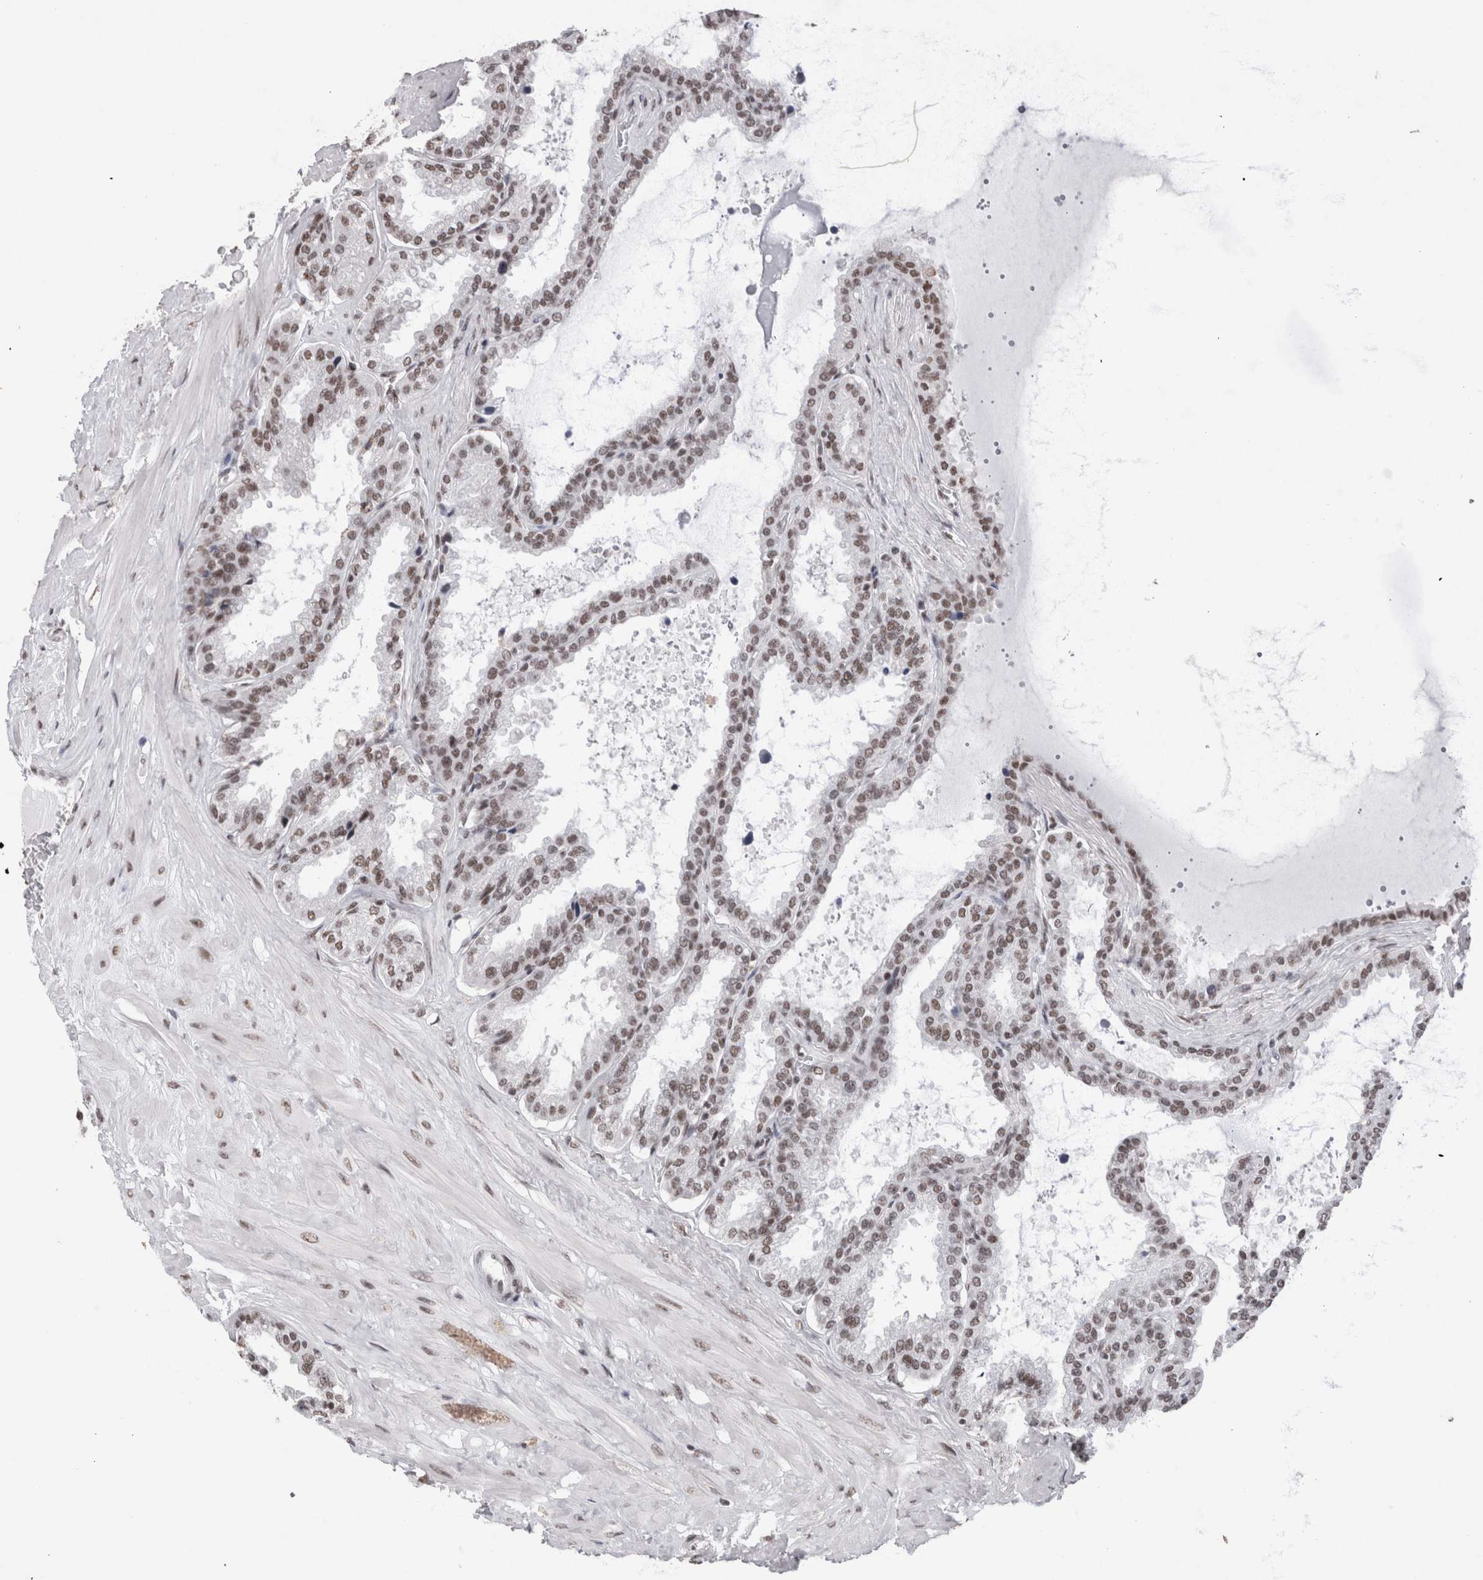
{"staining": {"intensity": "moderate", "quantity": ">75%", "location": "nuclear"}, "tissue": "seminal vesicle", "cell_type": "Glandular cells", "image_type": "normal", "snomed": [{"axis": "morphology", "description": "Normal tissue, NOS"}, {"axis": "topography", "description": "Seminal veicle"}], "caption": "A medium amount of moderate nuclear staining is seen in approximately >75% of glandular cells in benign seminal vesicle.", "gene": "SMC1A", "patient": {"sex": "male", "age": 46}}